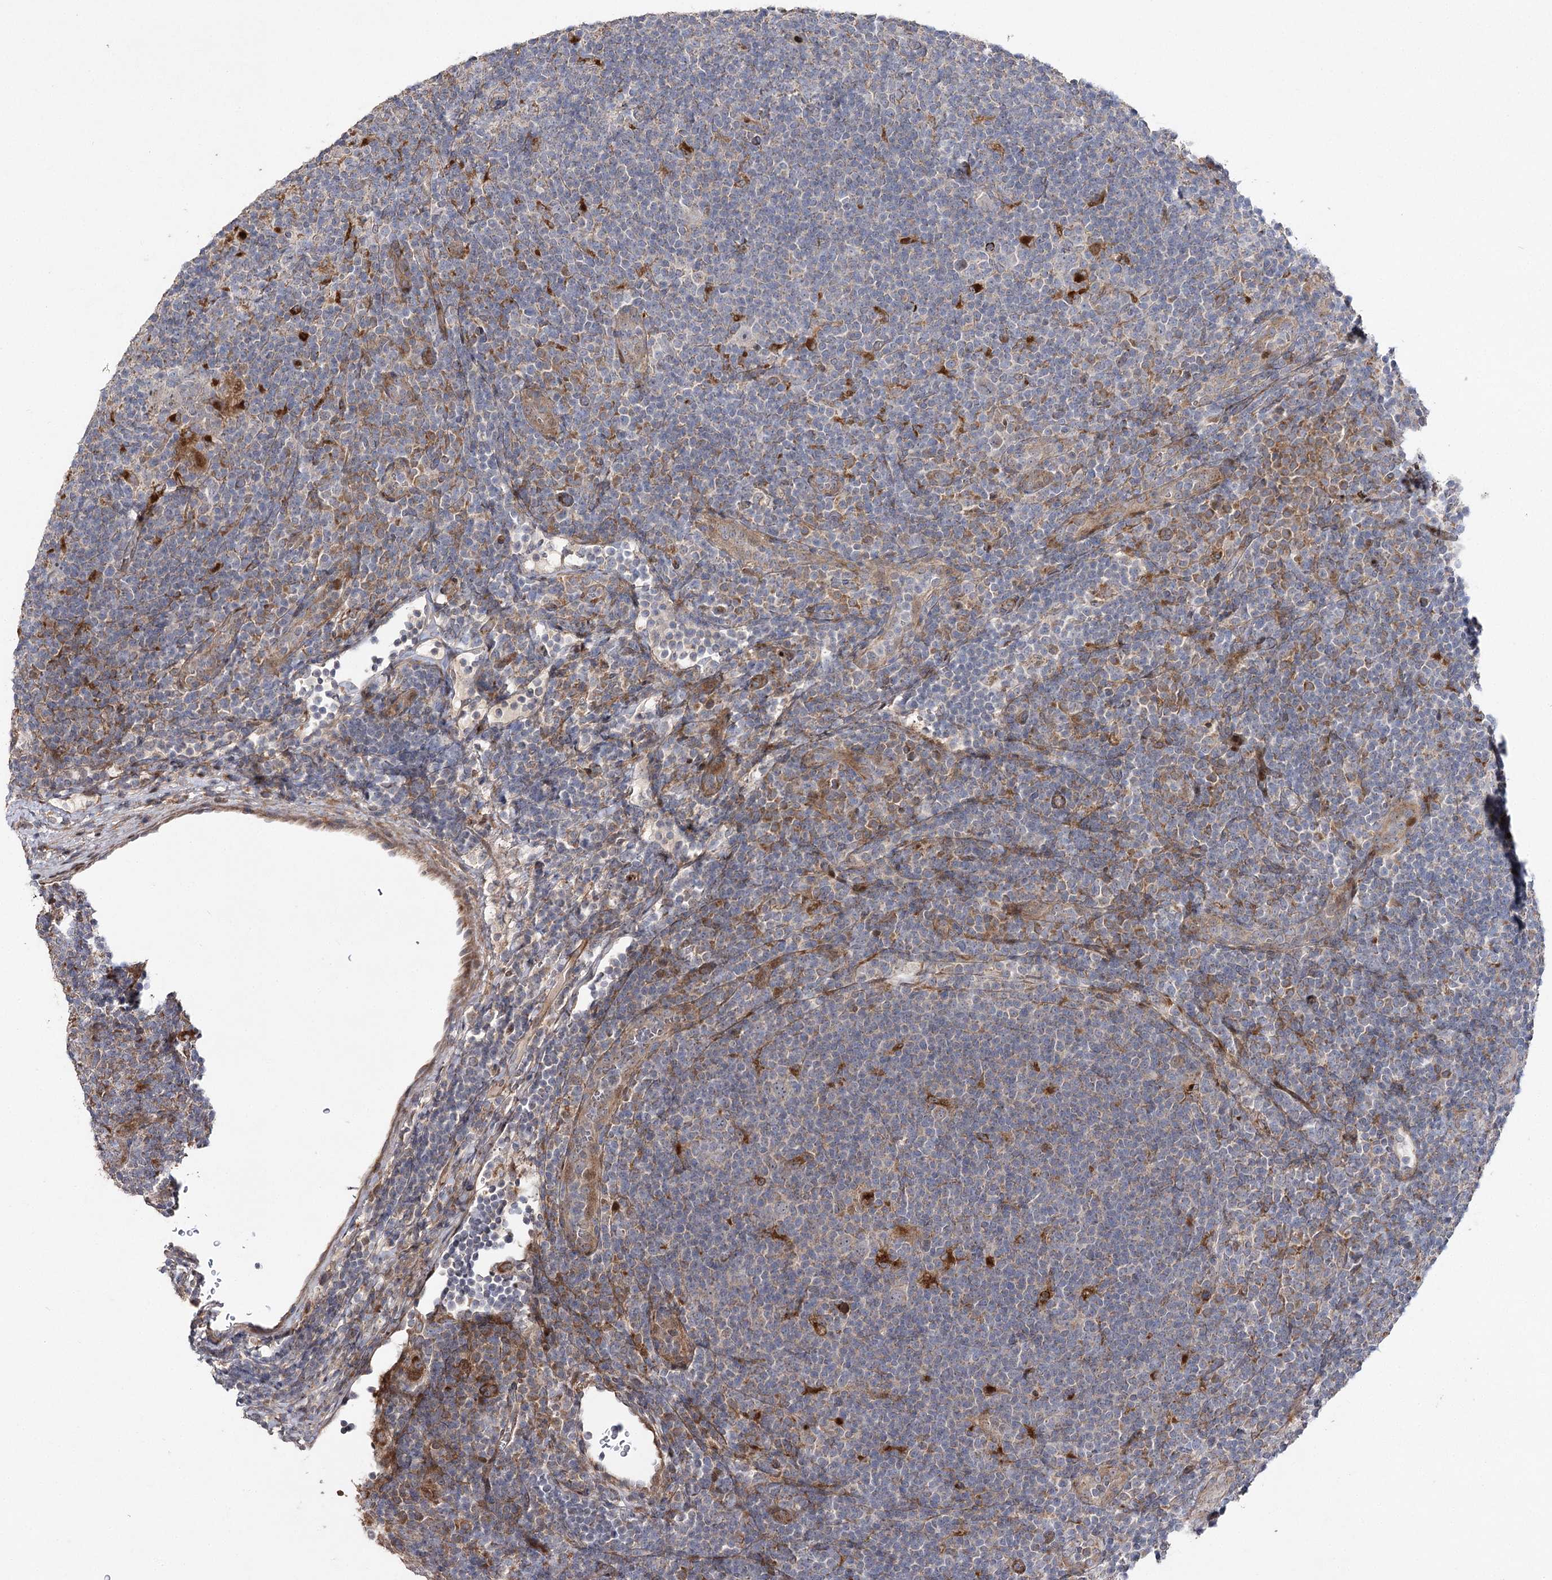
{"staining": {"intensity": "negative", "quantity": "none", "location": "none"}, "tissue": "lymphoma", "cell_type": "Tumor cells", "image_type": "cancer", "snomed": [{"axis": "morphology", "description": "Hodgkin's disease, NOS"}, {"axis": "topography", "description": "Lymph node"}], "caption": "IHC photomicrograph of lymphoma stained for a protein (brown), which exhibits no staining in tumor cells.", "gene": "OBSL1", "patient": {"sex": "female", "age": 57}}